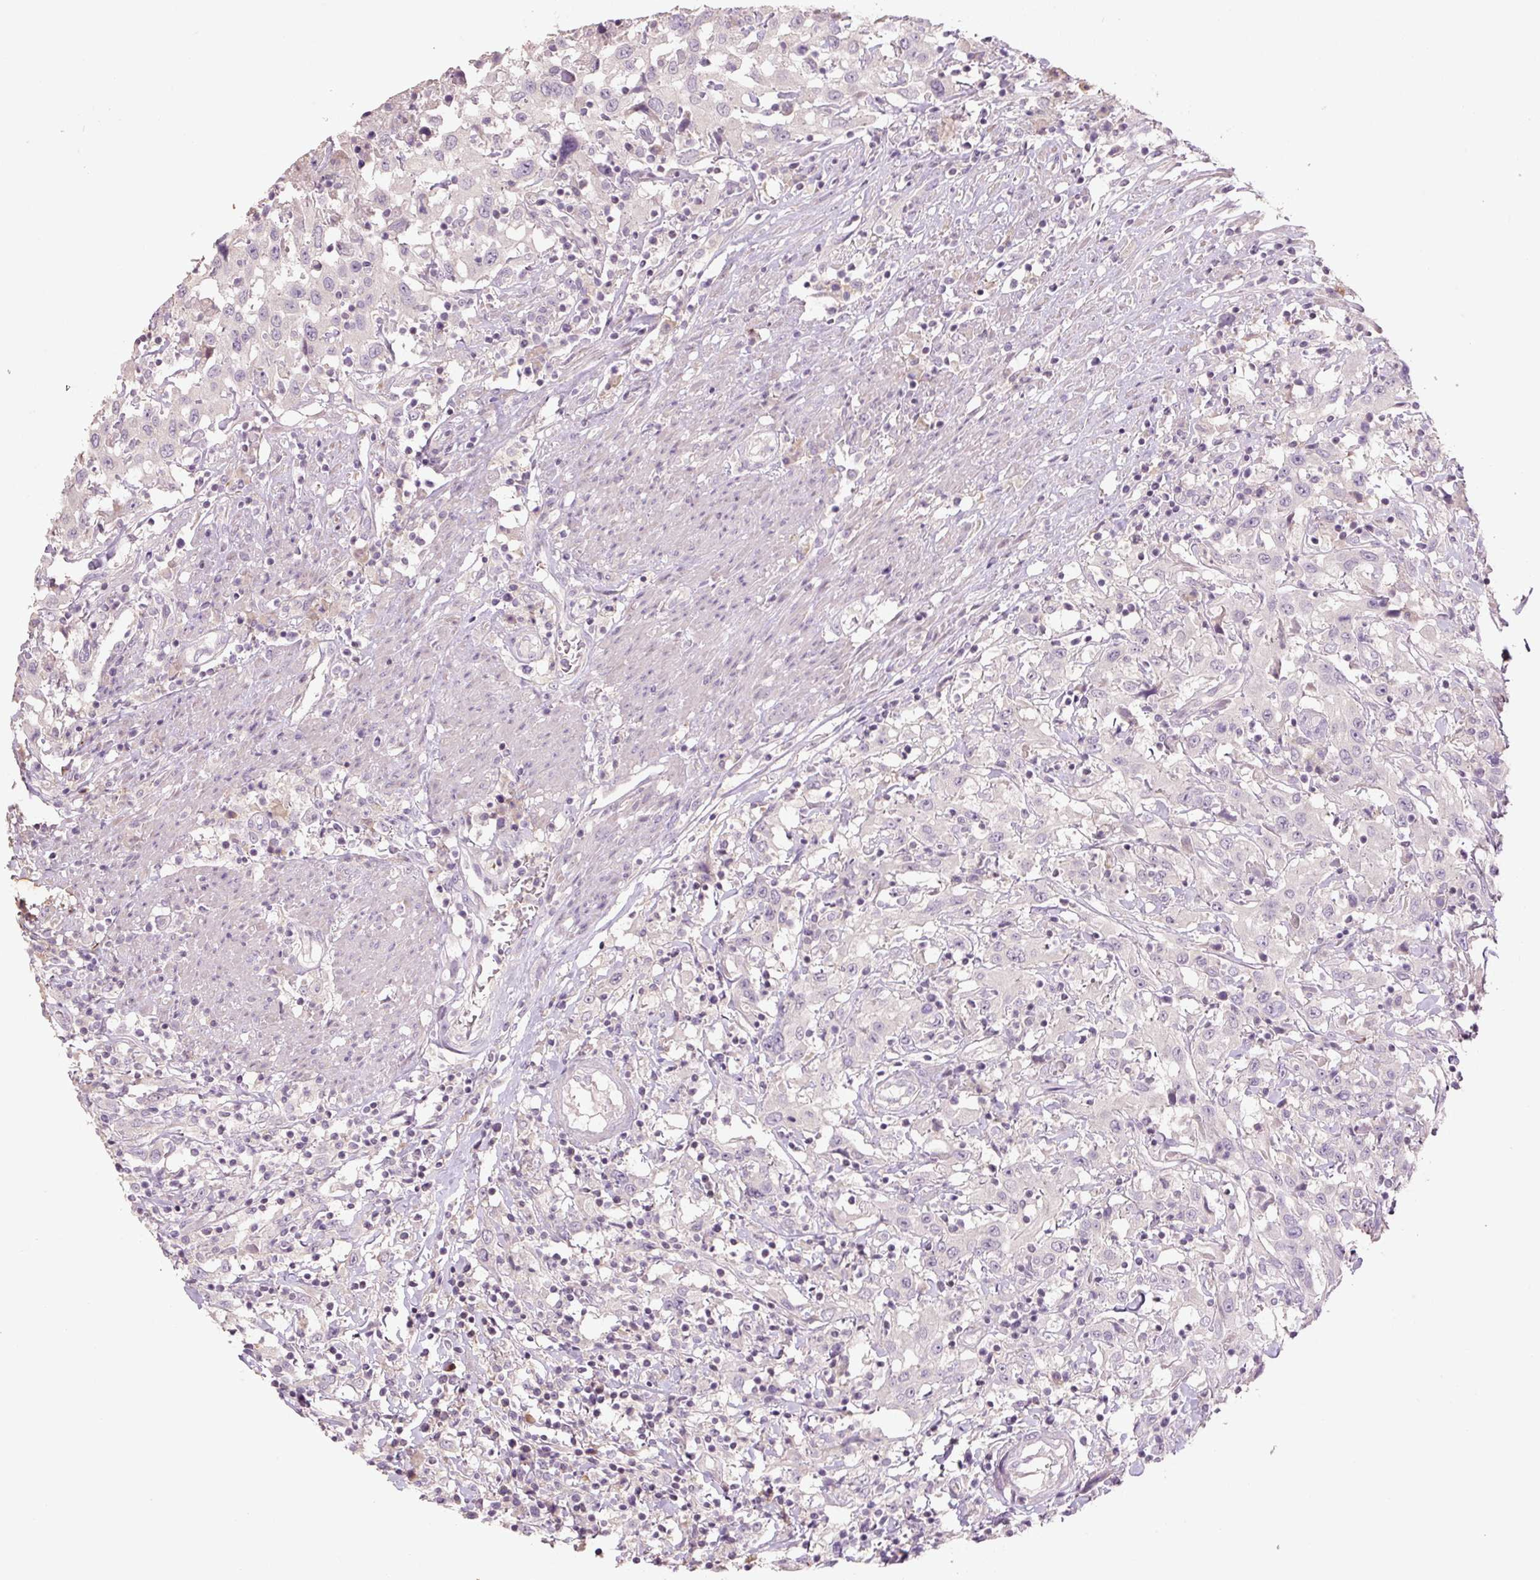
{"staining": {"intensity": "negative", "quantity": "none", "location": "none"}, "tissue": "urothelial cancer", "cell_type": "Tumor cells", "image_type": "cancer", "snomed": [{"axis": "morphology", "description": "Urothelial carcinoma, High grade"}, {"axis": "topography", "description": "Urinary bladder"}], "caption": "Protein analysis of urothelial cancer displays no significant positivity in tumor cells.", "gene": "TMEM100", "patient": {"sex": "male", "age": 61}}